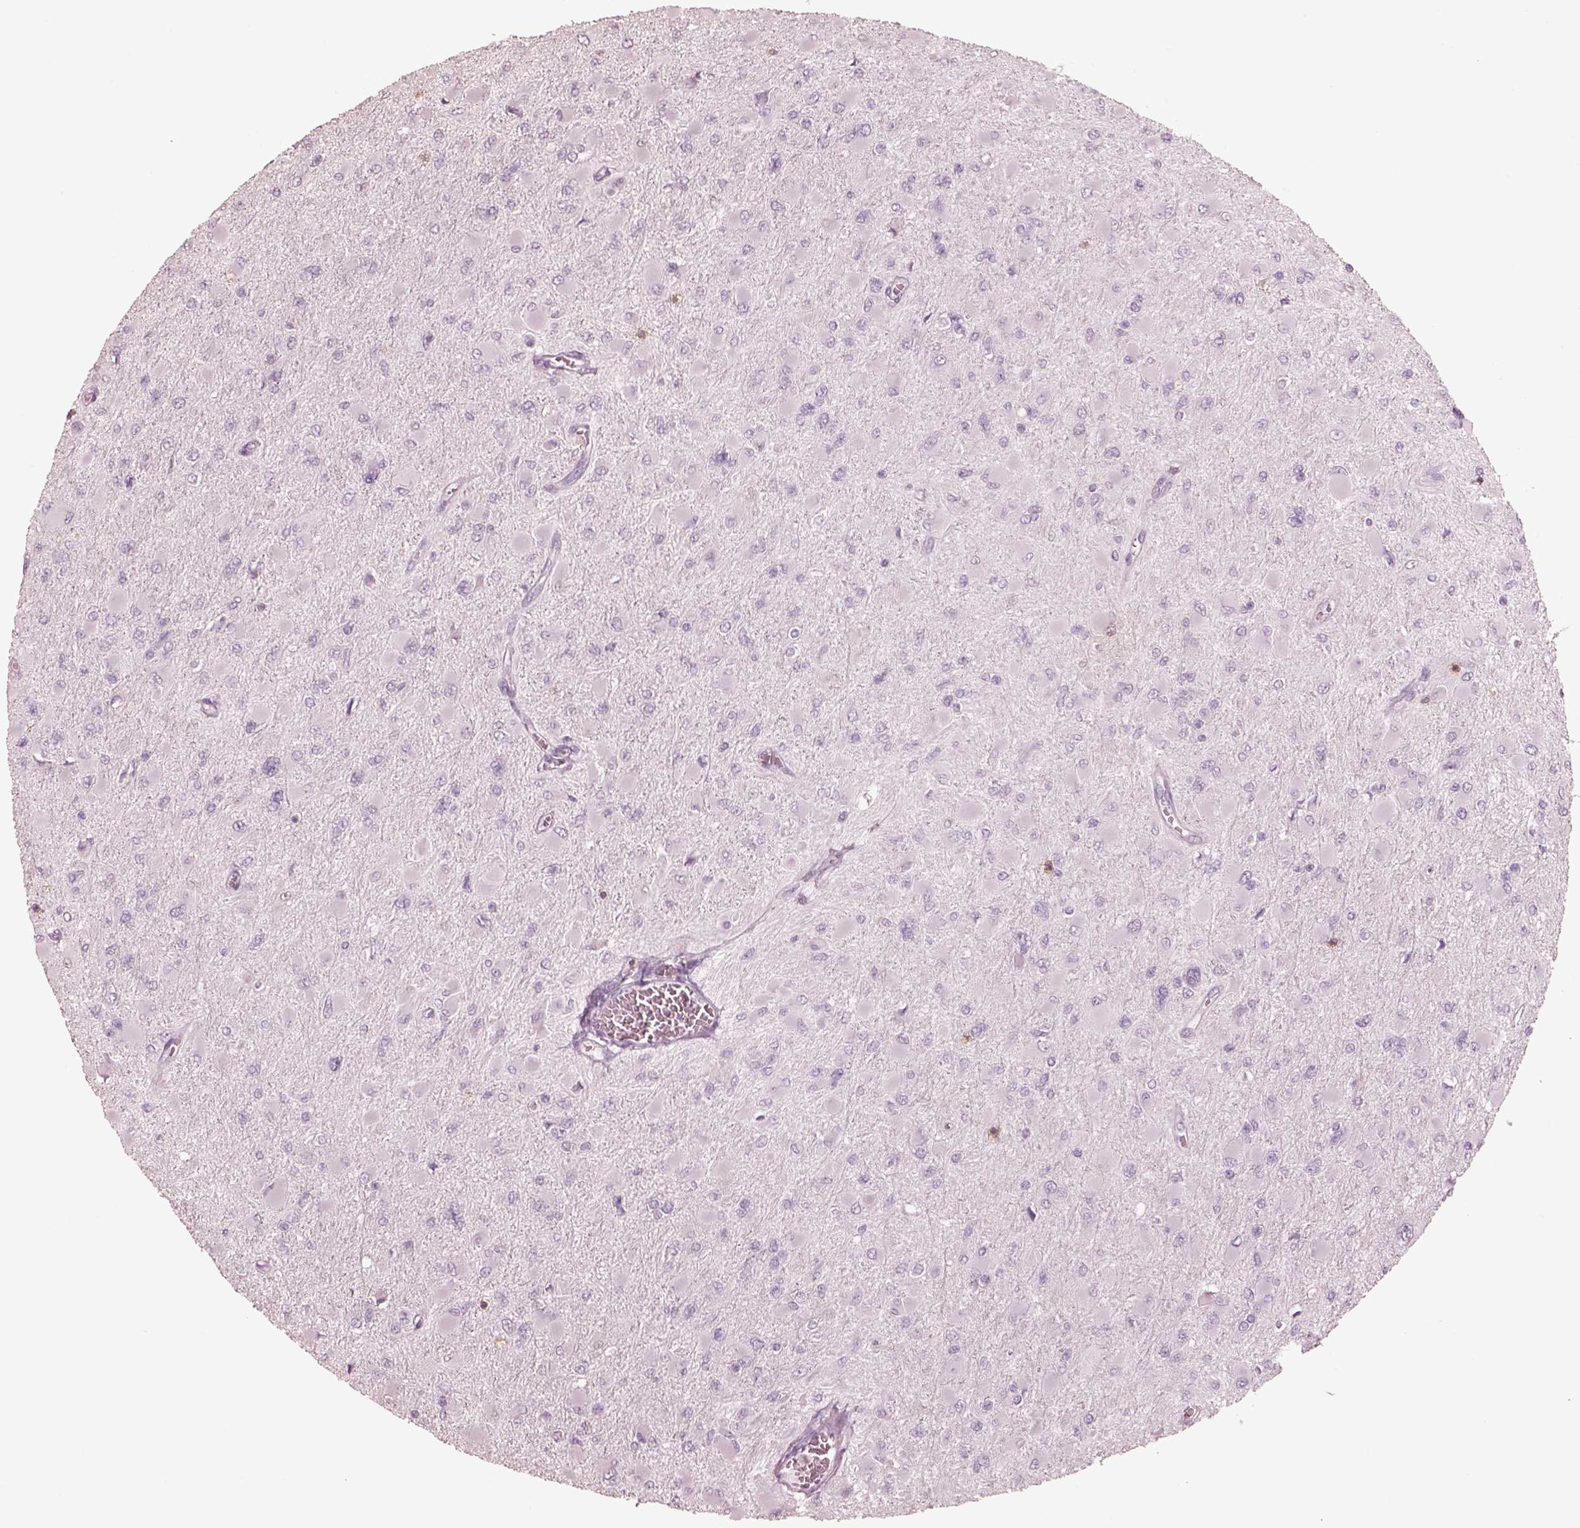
{"staining": {"intensity": "negative", "quantity": "none", "location": "none"}, "tissue": "glioma", "cell_type": "Tumor cells", "image_type": "cancer", "snomed": [{"axis": "morphology", "description": "Glioma, malignant, High grade"}, {"axis": "topography", "description": "Cerebral cortex"}], "caption": "This image is of high-grade glioma (malignant) stained with IHC to label a protein in brown with the nuclei are counter-stained blue. There is no expression in tumor cells.", "gene": "PDCD1", "patient": {"sex": "female", "age": 36}}